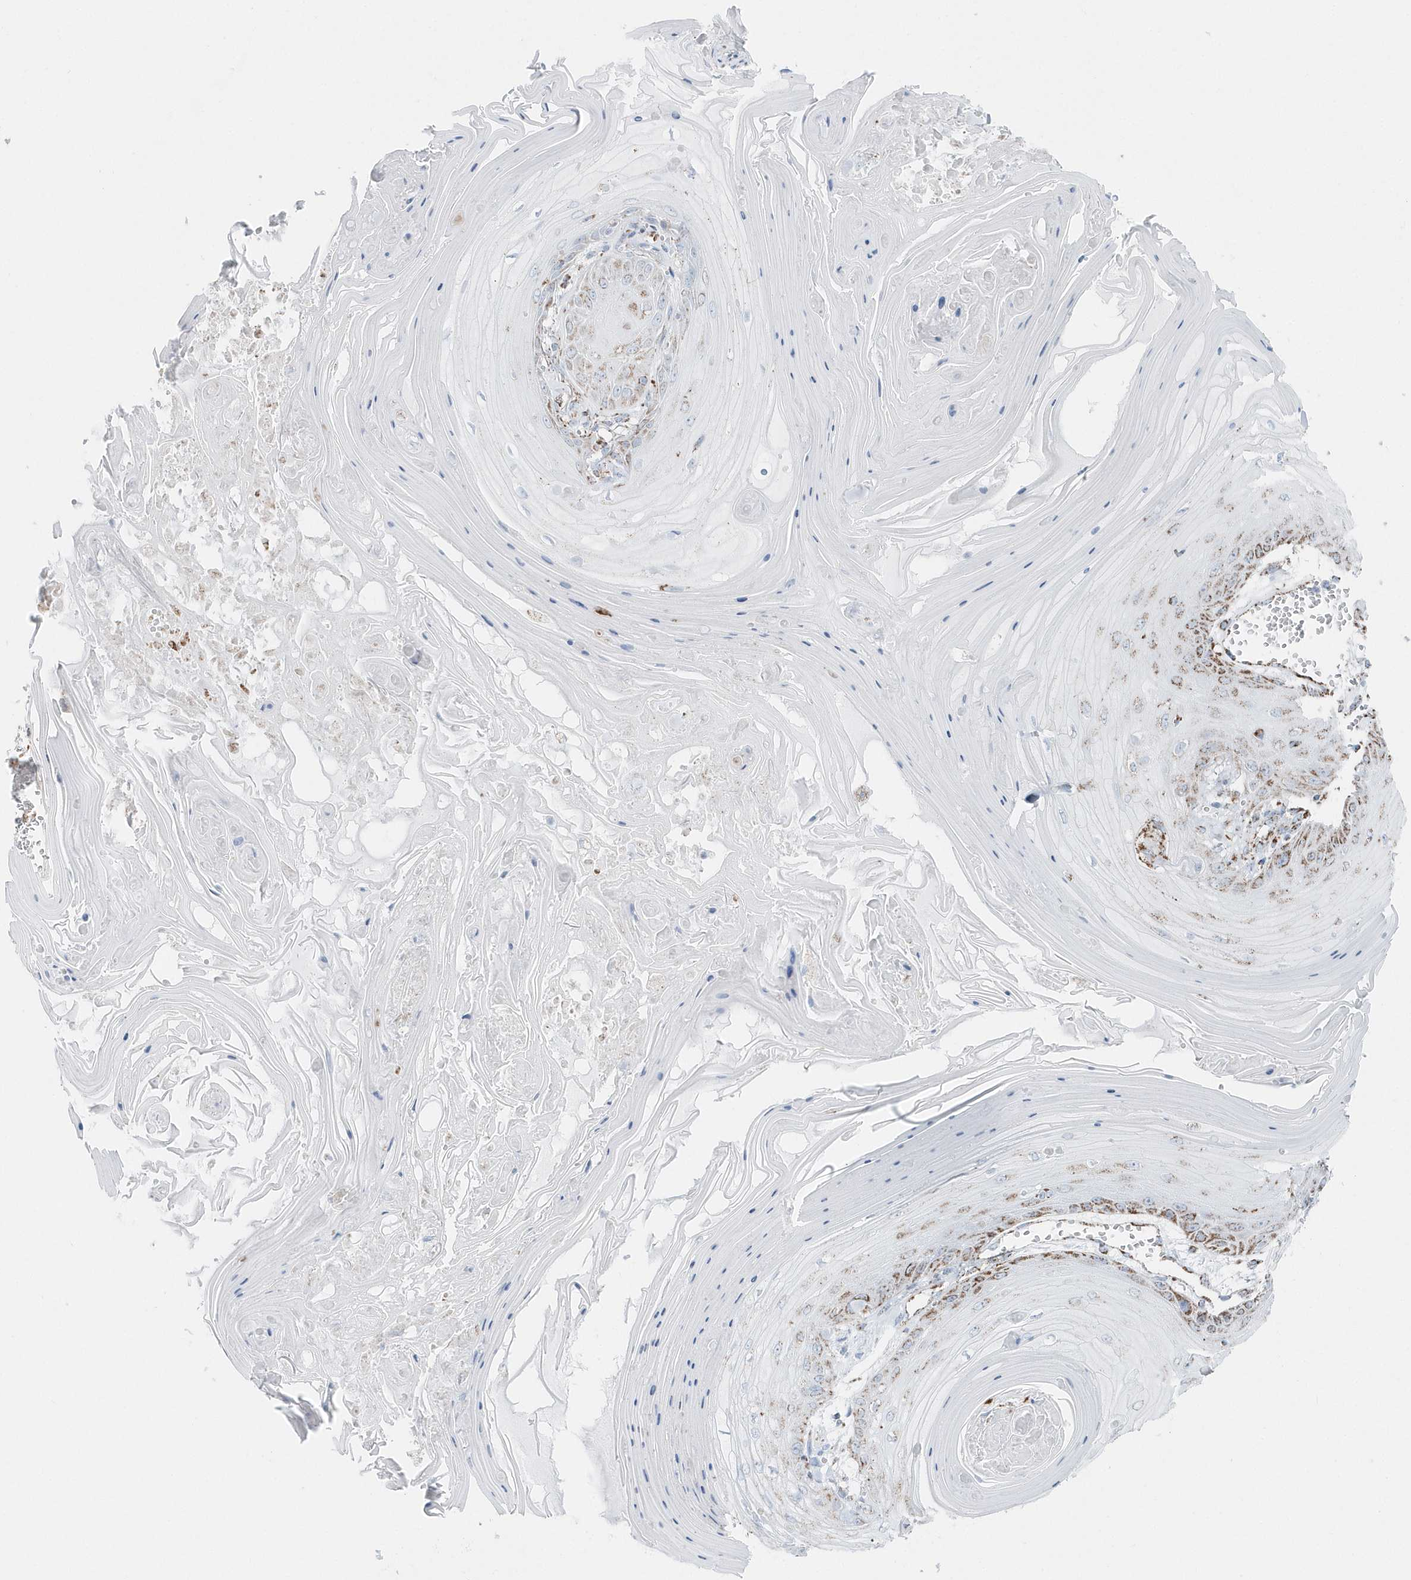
{"staining": {"intensity": "moderate", "quantity": ">75%", "location": "cytoplasmic/membranous"}, "tissue": "skin cancer", "cell_type": "Tumor cells", "image_type": "cancer", "snomed": [{"axis": "morphology", "description": "Squamous cell carcinoma, NOS"}, {"axis": "topography", "description": "Skin"}], "caption": "Immunohistochemical staining of skin squamous cell carcinoma reveals medium levels of moderate cytoplasmic/membranous expression in approximately >75% of tumor cells.", "gene": "TMCO6", "patient": {"sex": "male", "age": 74}}